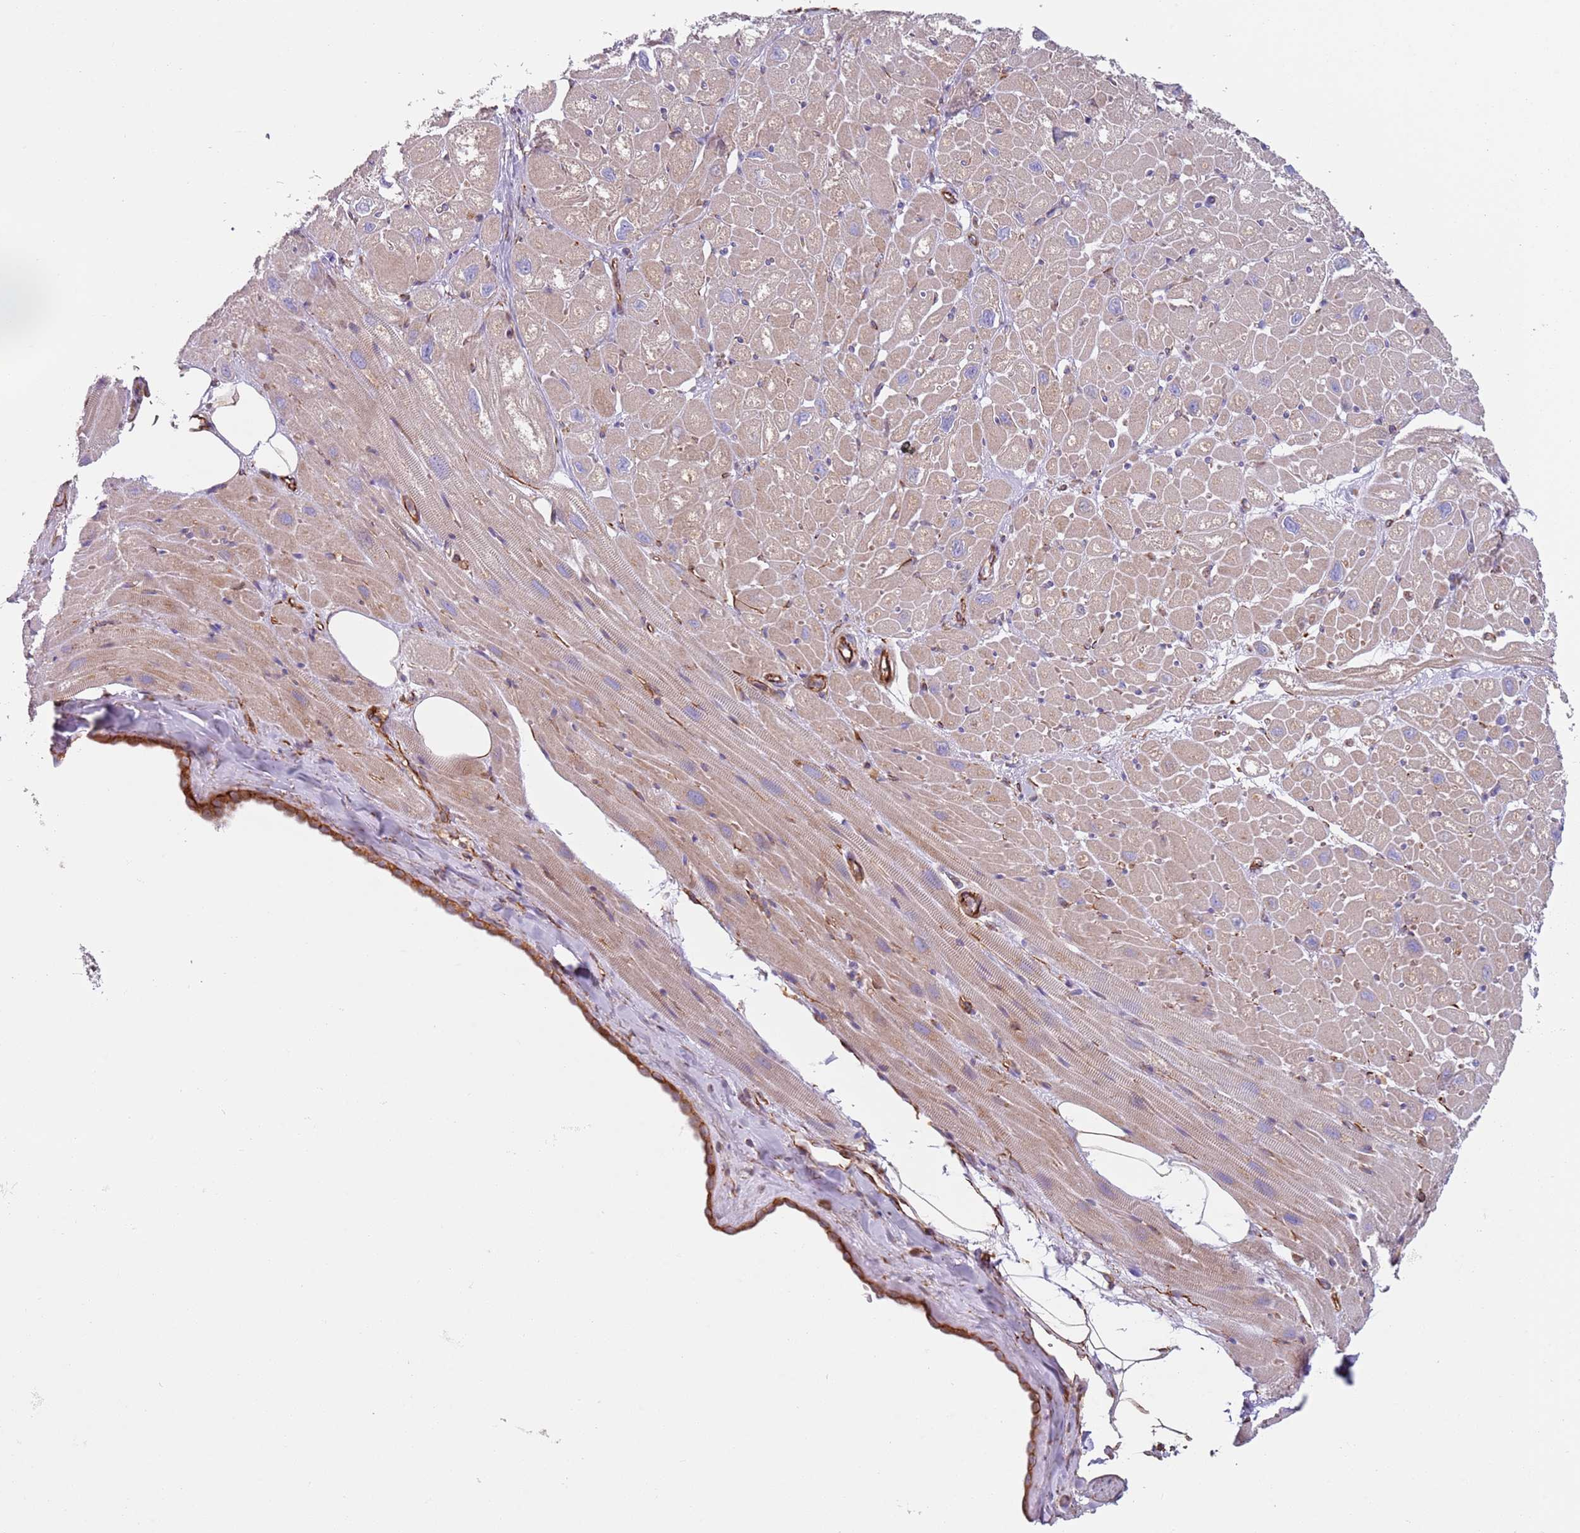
{"staining": {"intensity": "weak", "quantity": "25%-75%", "location": "cytoplasmic/membranous"}, "tissue": "heart muscle", "cell_type": "Cardiomyocytes", "image_type": "normal", "snomed": [{"axis": "morphology", "description": "Normal tissue, NOS"}, {"axis": "topography", "description": "Heart"}], "caption": "The micrograph shows a brown stain indicating the presence of a protein in the cytoplasmic/membranous of cardiomyocytes in heart muscle. (IHC, brightfield microscopy, high magnification).", "gene": "SNAPIN", "patient": {"sex": "male", "age": 50}}